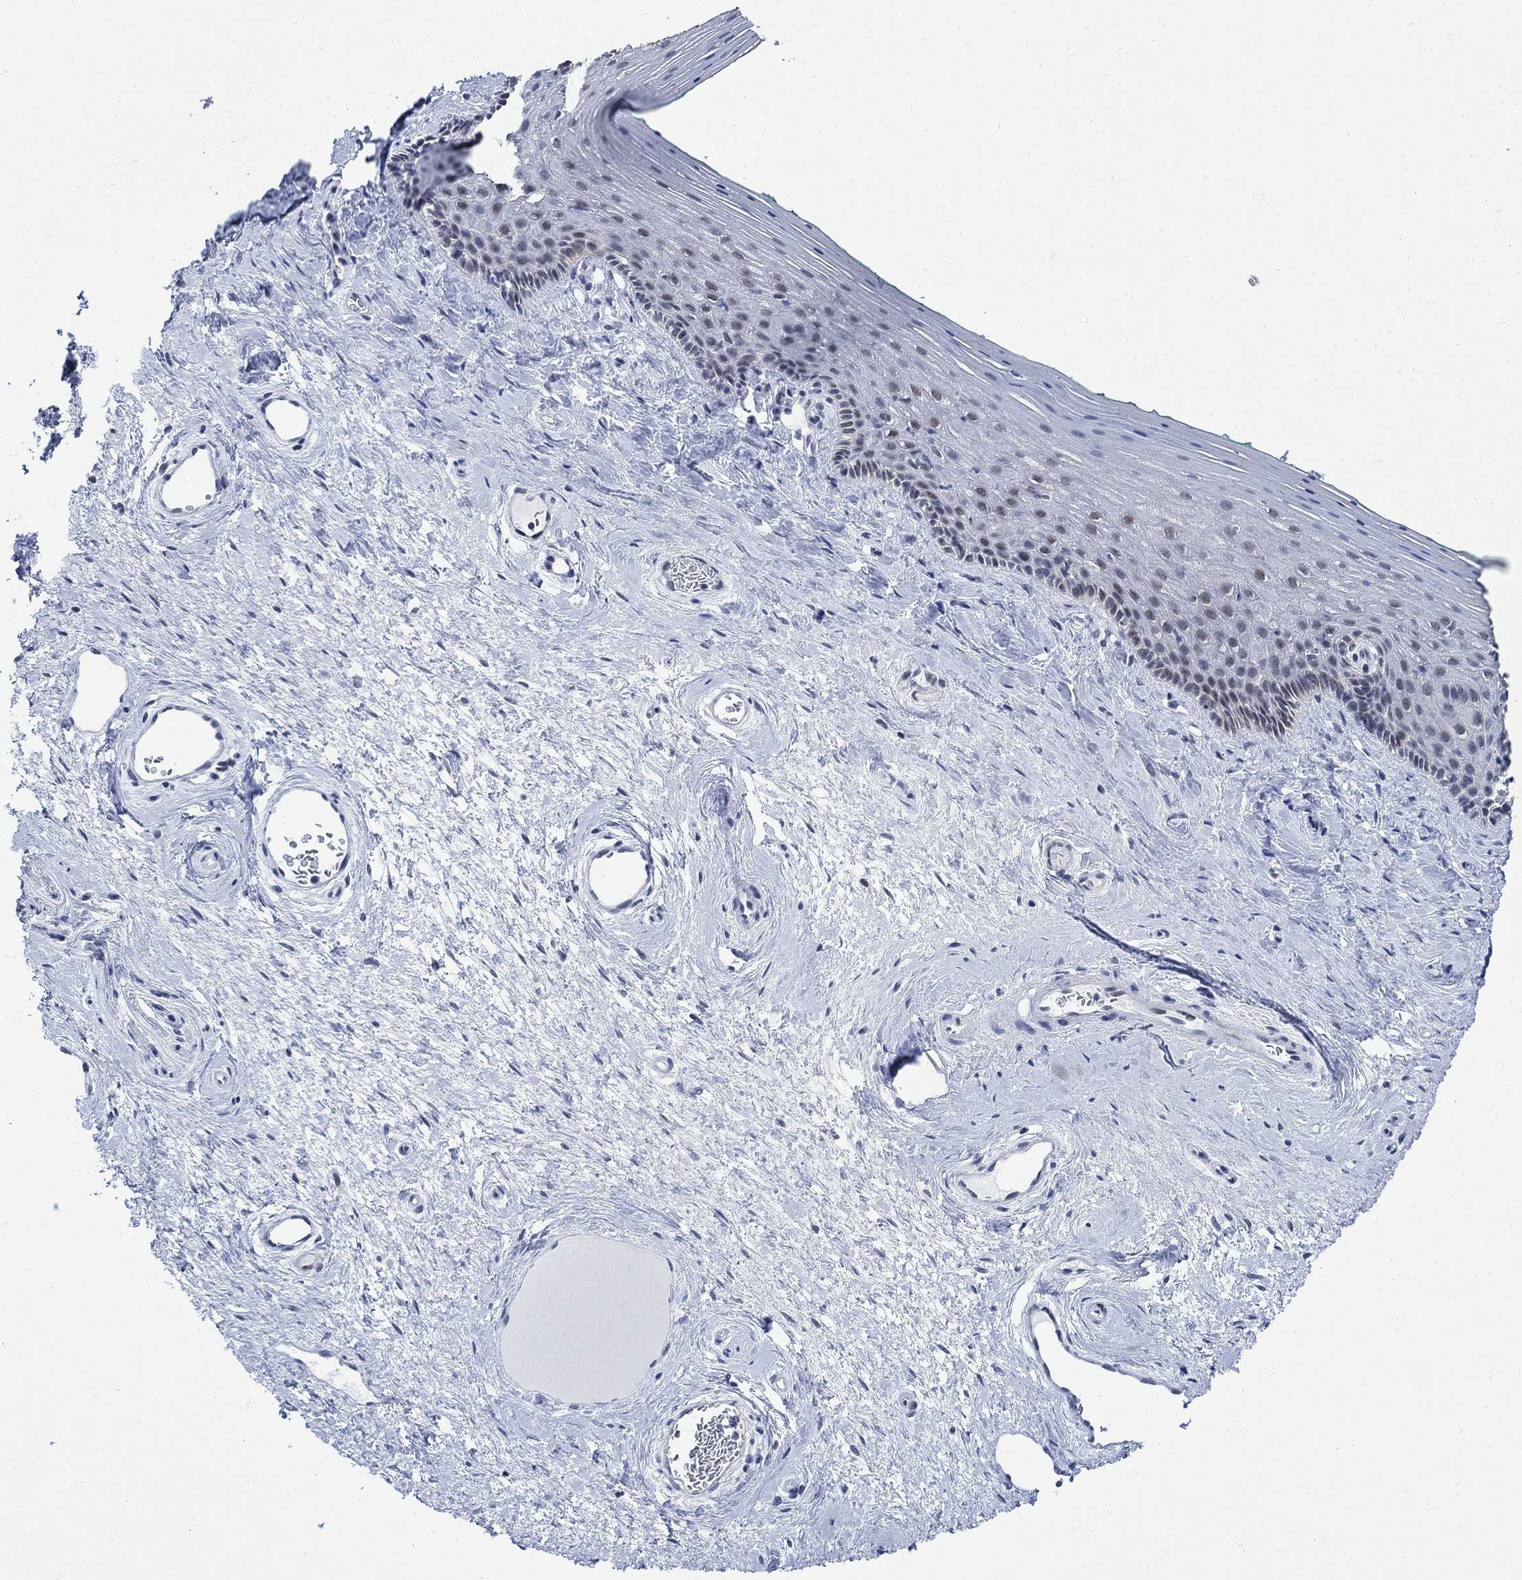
{"staining": {"intensity": "weak", "quantity": "25%-75%", "location": "cytoplasmic/membranous"}, "tissue": "vagina", "cell_type": "Squamous epithelial cells", "image_type": "normal", "snomed": [{"axis": "morphology", "description": "Normal tissue, NOS"}, {"axis": "topography", "description": "Vagina"}], "caption": "Protein staining demonstrates weak cytoplasmic/membranous expression in approximately 25%-75% of squamous epithelial cells in benign vagina.", "gene": "DLK1", "patient": {"sex": "female", "age": 45}}